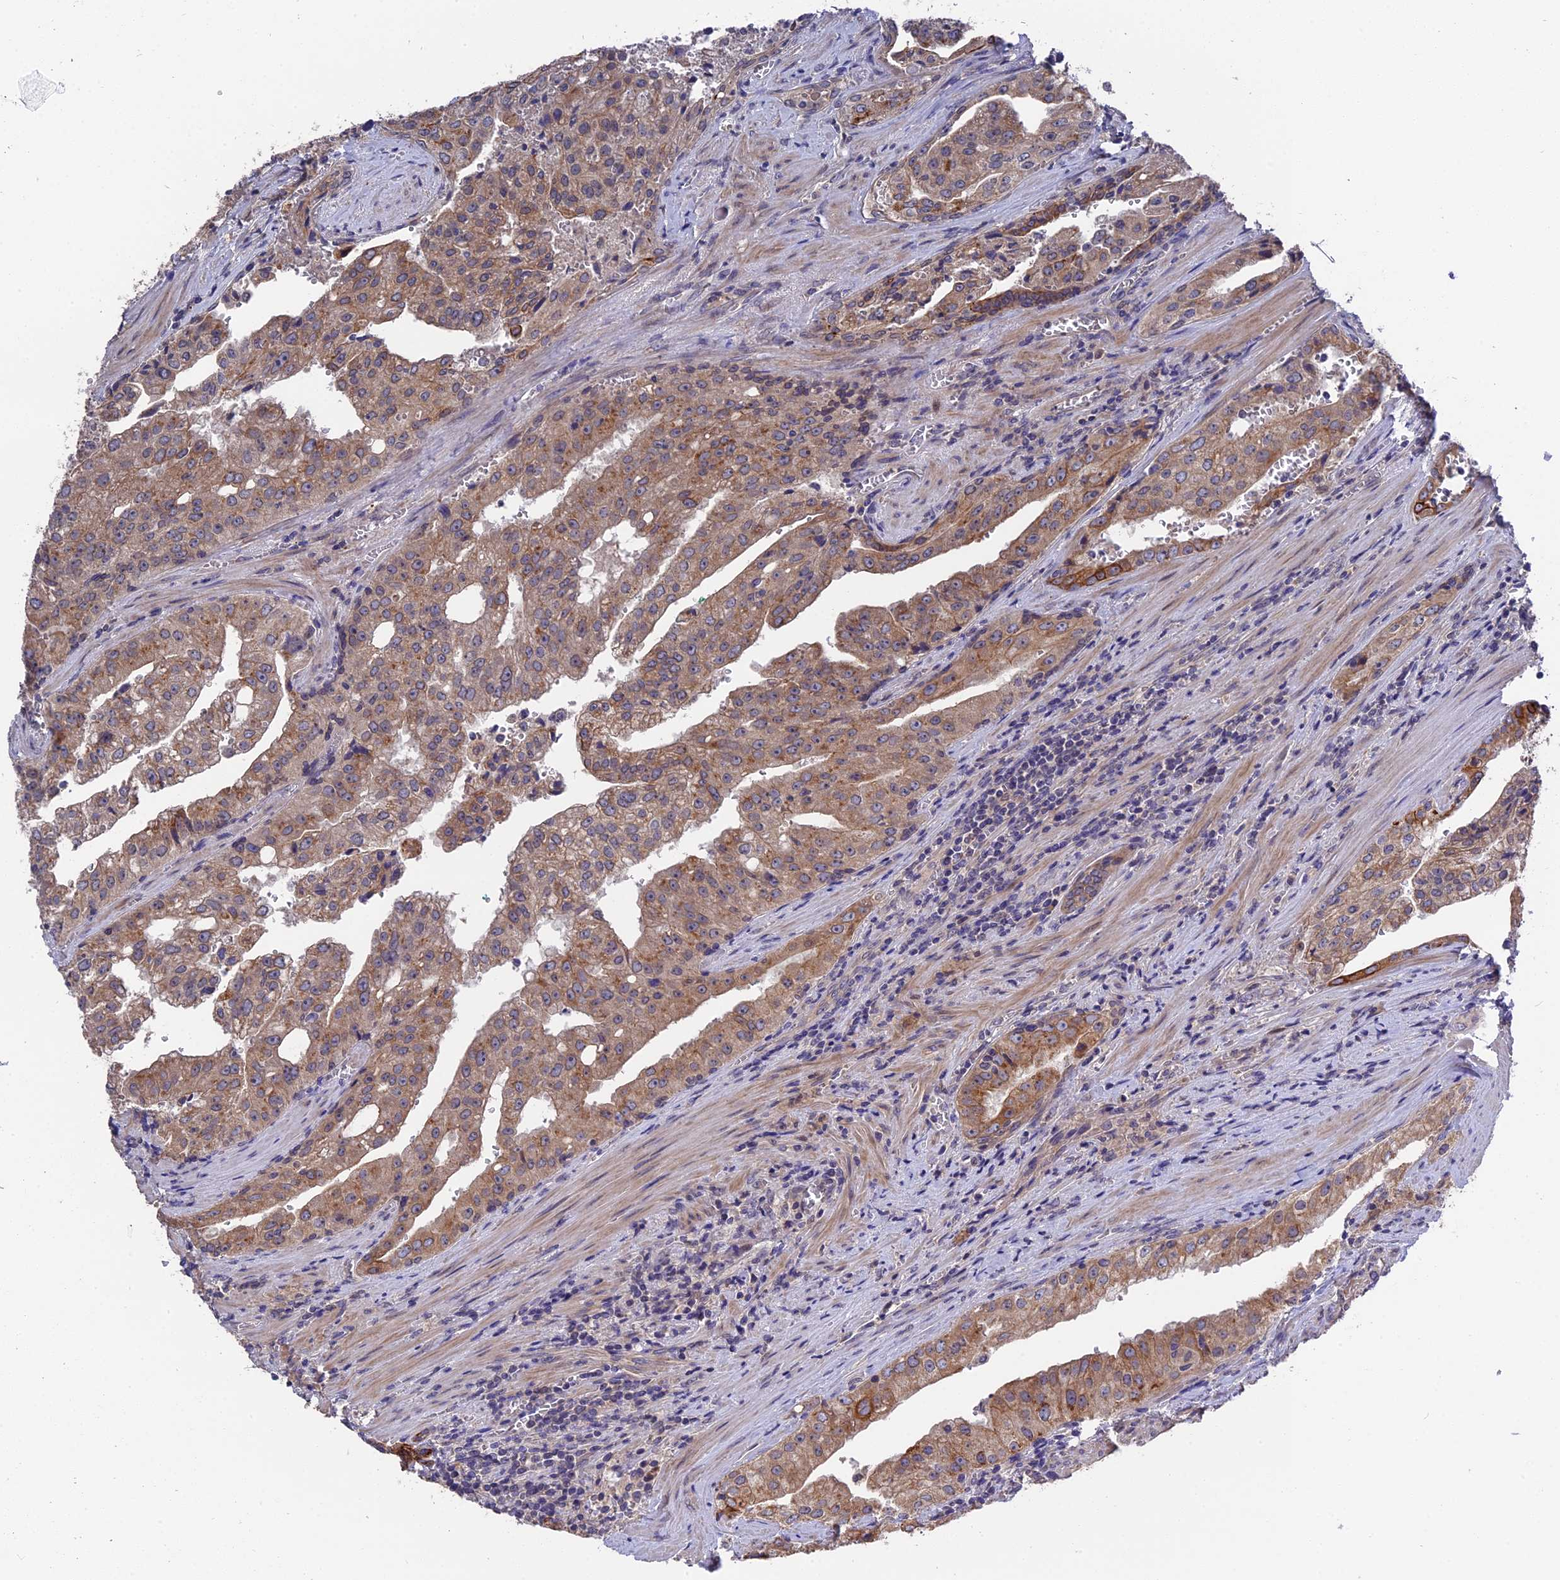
{"staining": {"intensity": "moderate", "quantity": "25%-75%", "location": "cytoplasmic/membranous"}, "tissue": "prostate cancer", "cell_type": "Tumor cells", "image_type": "cancer", "snomed": [{"axis": "morphology", "description": "Adenocarcinoma, High grade"}, {"axis": "topography", "description": "Prostate"}], "caption": "A histopathology image of human adenocarcinoma (high-grade) (prostate) stained for a protein demonstrates moderate cytoplasmic/membranous brown staining in tumor cells. (Brightfield microscopy of DAB IHC at high magnification).", "gene": "ZCCHC2", "patient": {"sex": "male", "age": 68}}